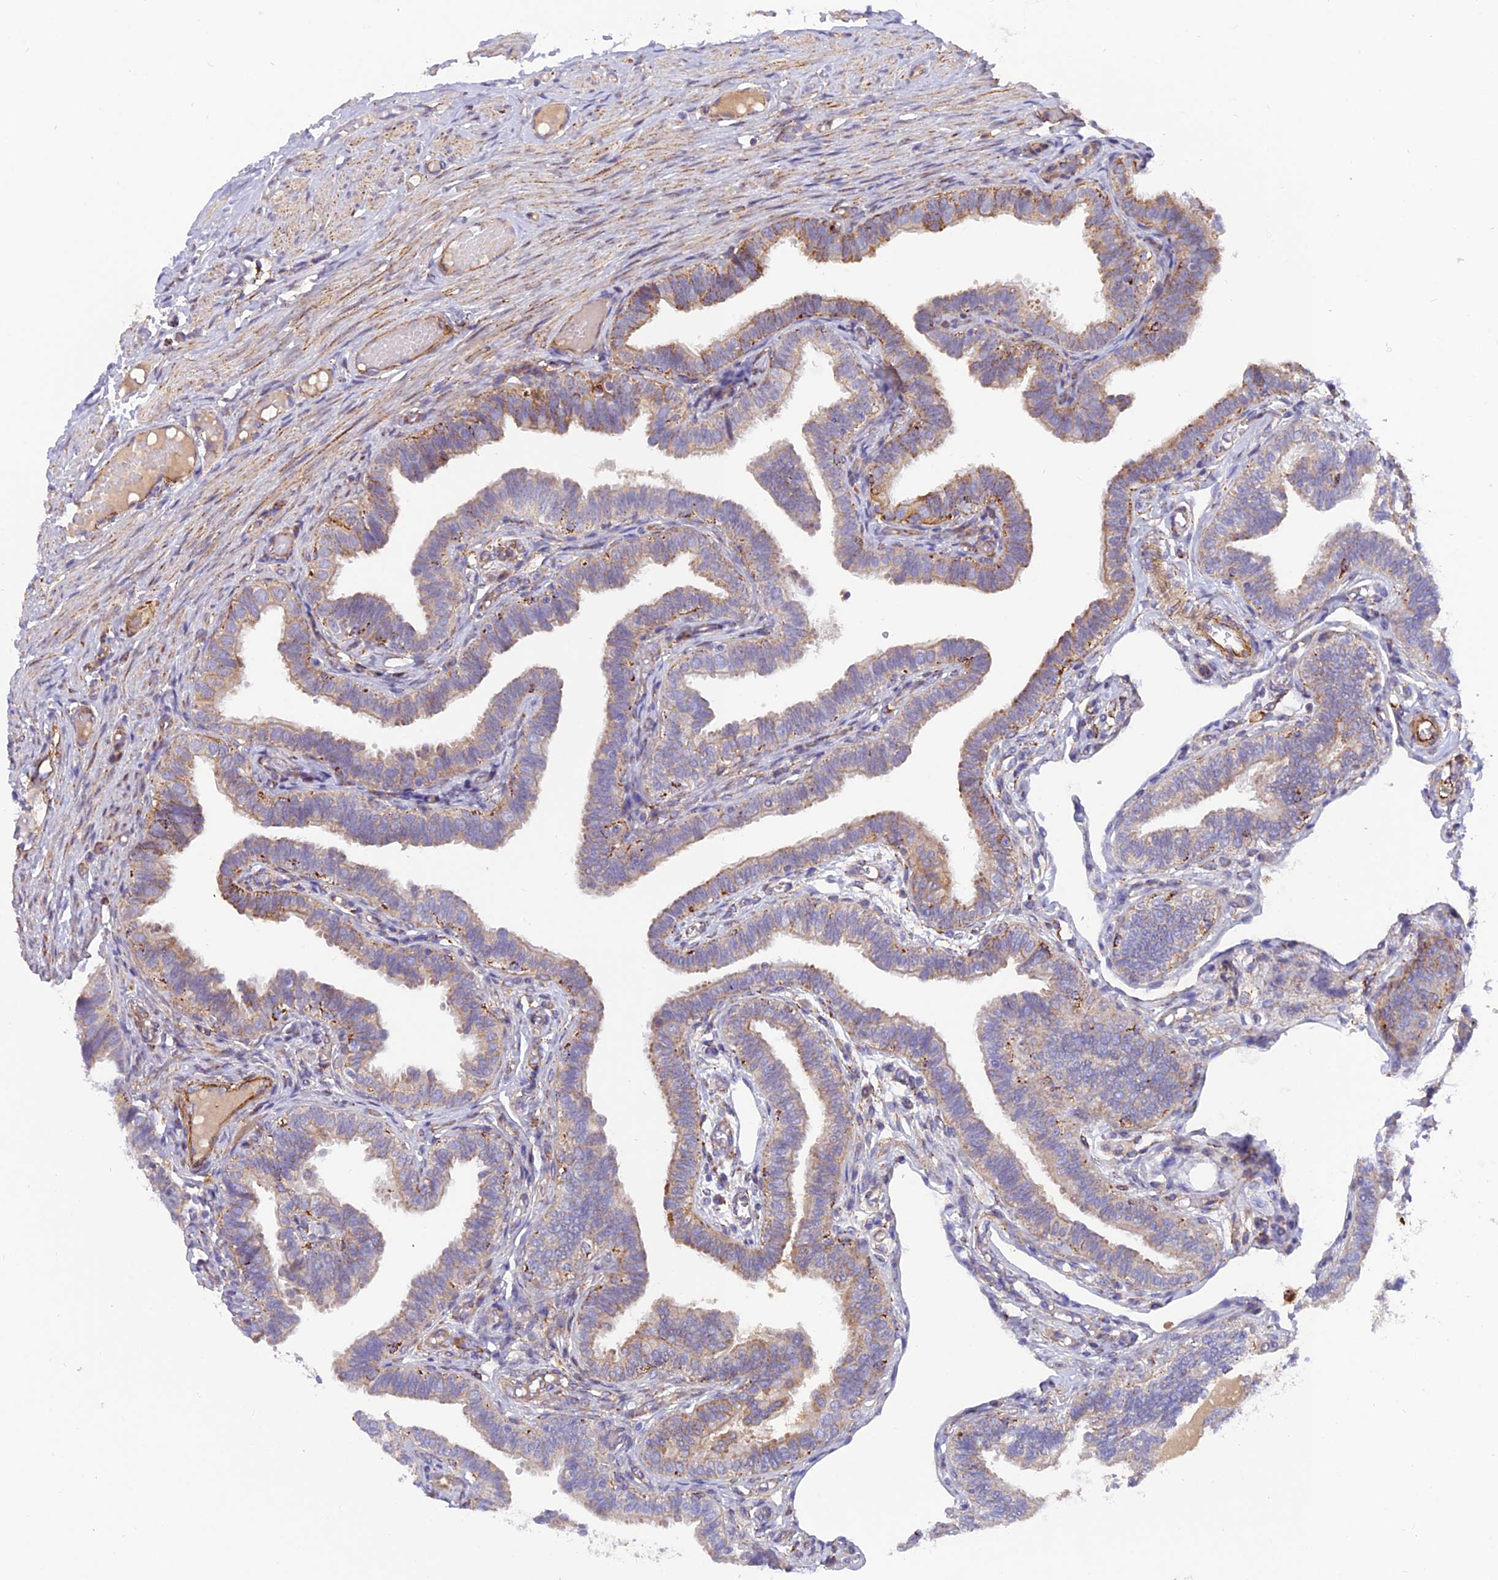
{"staining": {"intensity": "moderate", "quantity": ">75%", "location": "cytoplasmic/membranous"}, "tissue": "fallopian tube", "cell_type": "Glandular cells", "image_type": "normal", "snomed": [{"axis": "morphology", "description": "Normal tissue, NOS"}, {"axis": "topography", "description": "Fallopian tube"}], "caption": "Approximately >75% of glandular cells in benign human fallopian tube reveal moderate cytoplasmic/membranous protein positivity as visualized by brown immunohistochemical staining.", "gene": "TIGD6", "patient": {"sex": "female", "age": 39}}